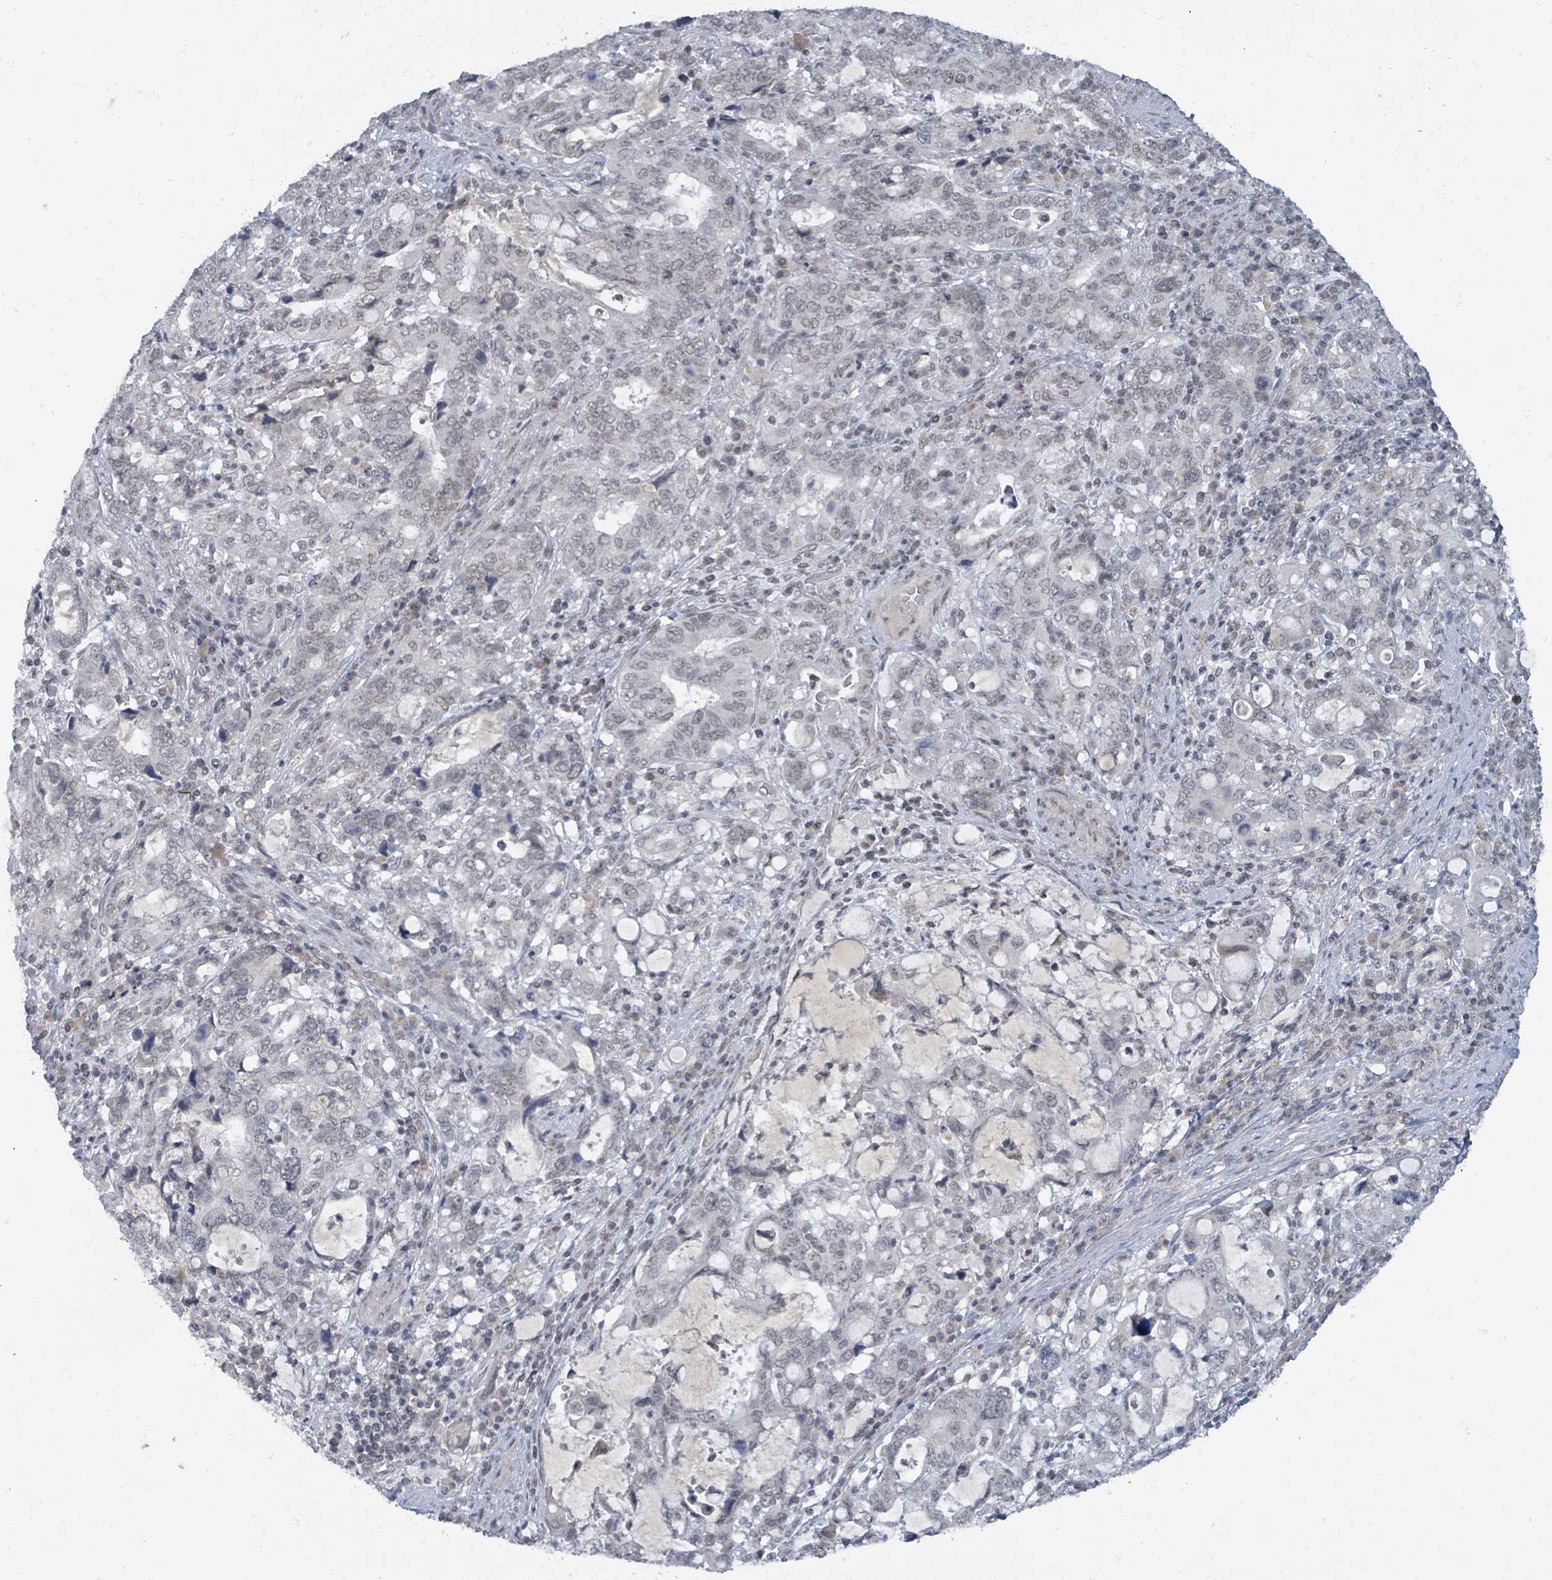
{"staining": {"intensity": "negative", "quantity": "none", "location": "none"}, "tissue": "stomach cancer", "cell_type": "Tumor cells", "image_type": "cancer", "snomed": [{"axis": "morphology", "description": "Adenocarcinoma, NOS"}, {"axis": "topography", "description": "Stomach, upper"}, {"axis": "topography", "description": "Stomach"}], "caption": "The photomicrograph shows no staining of tumor cells in stomach cancer (adenocarcinoma).", "gene": "BANP", "patient": {"sex": "male", "age": 62}}